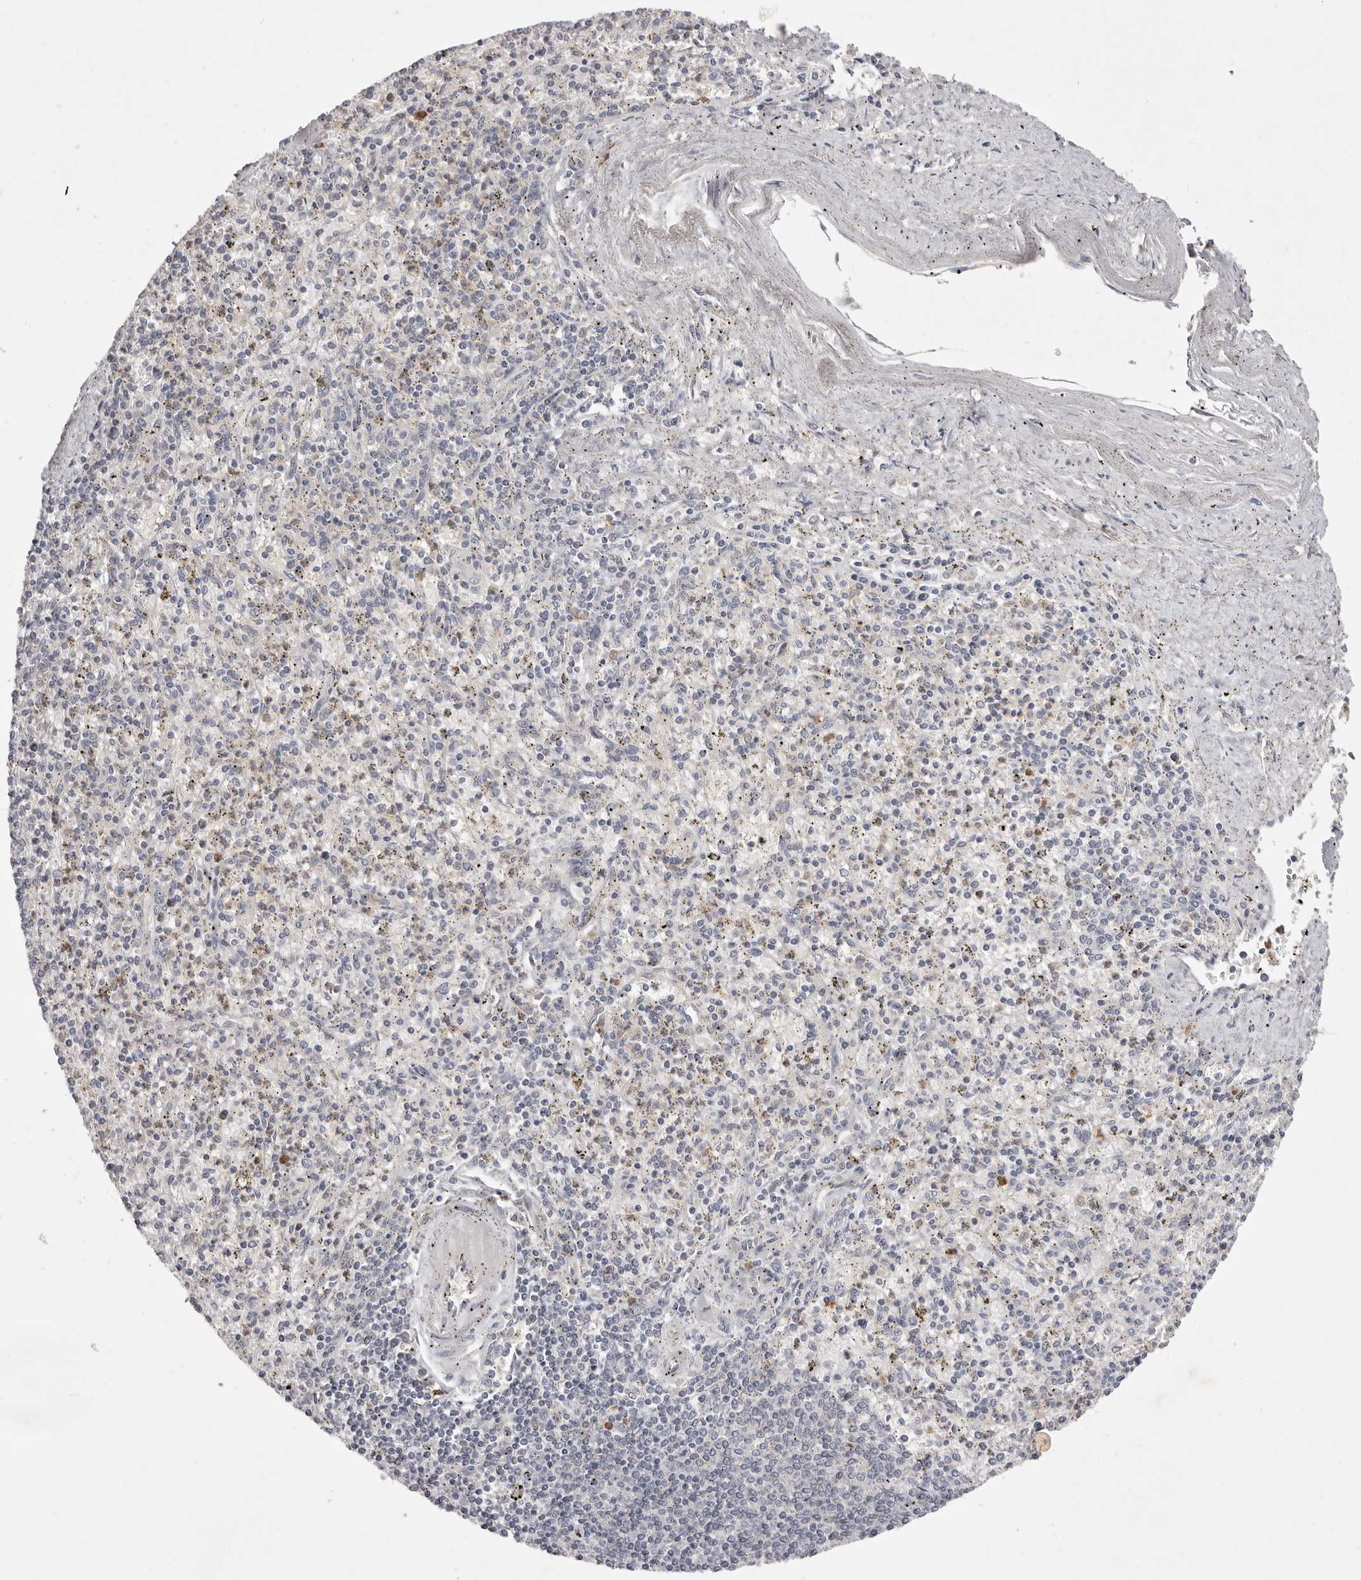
{"staining": {"intensity": "strong", "quantity": "25%-75%", "location": "cytoplasmic/membranous"}, "tissue": "spleen", "cell_type": "Cells in red pulp", "image_type": "normal", "snomed": [{"axis": "morphology", "description": "Normal tissue, NOS"}, {"axis": "topography", "description": "Spleen"}], "caption": "Protein staining by IHC displays strong cytoplasmic/membranous expression in about 25%-75% of cells in red pulp in benign spleen.", "gene": "GPR84", "patient": {"sex": "male", "age": 72}}